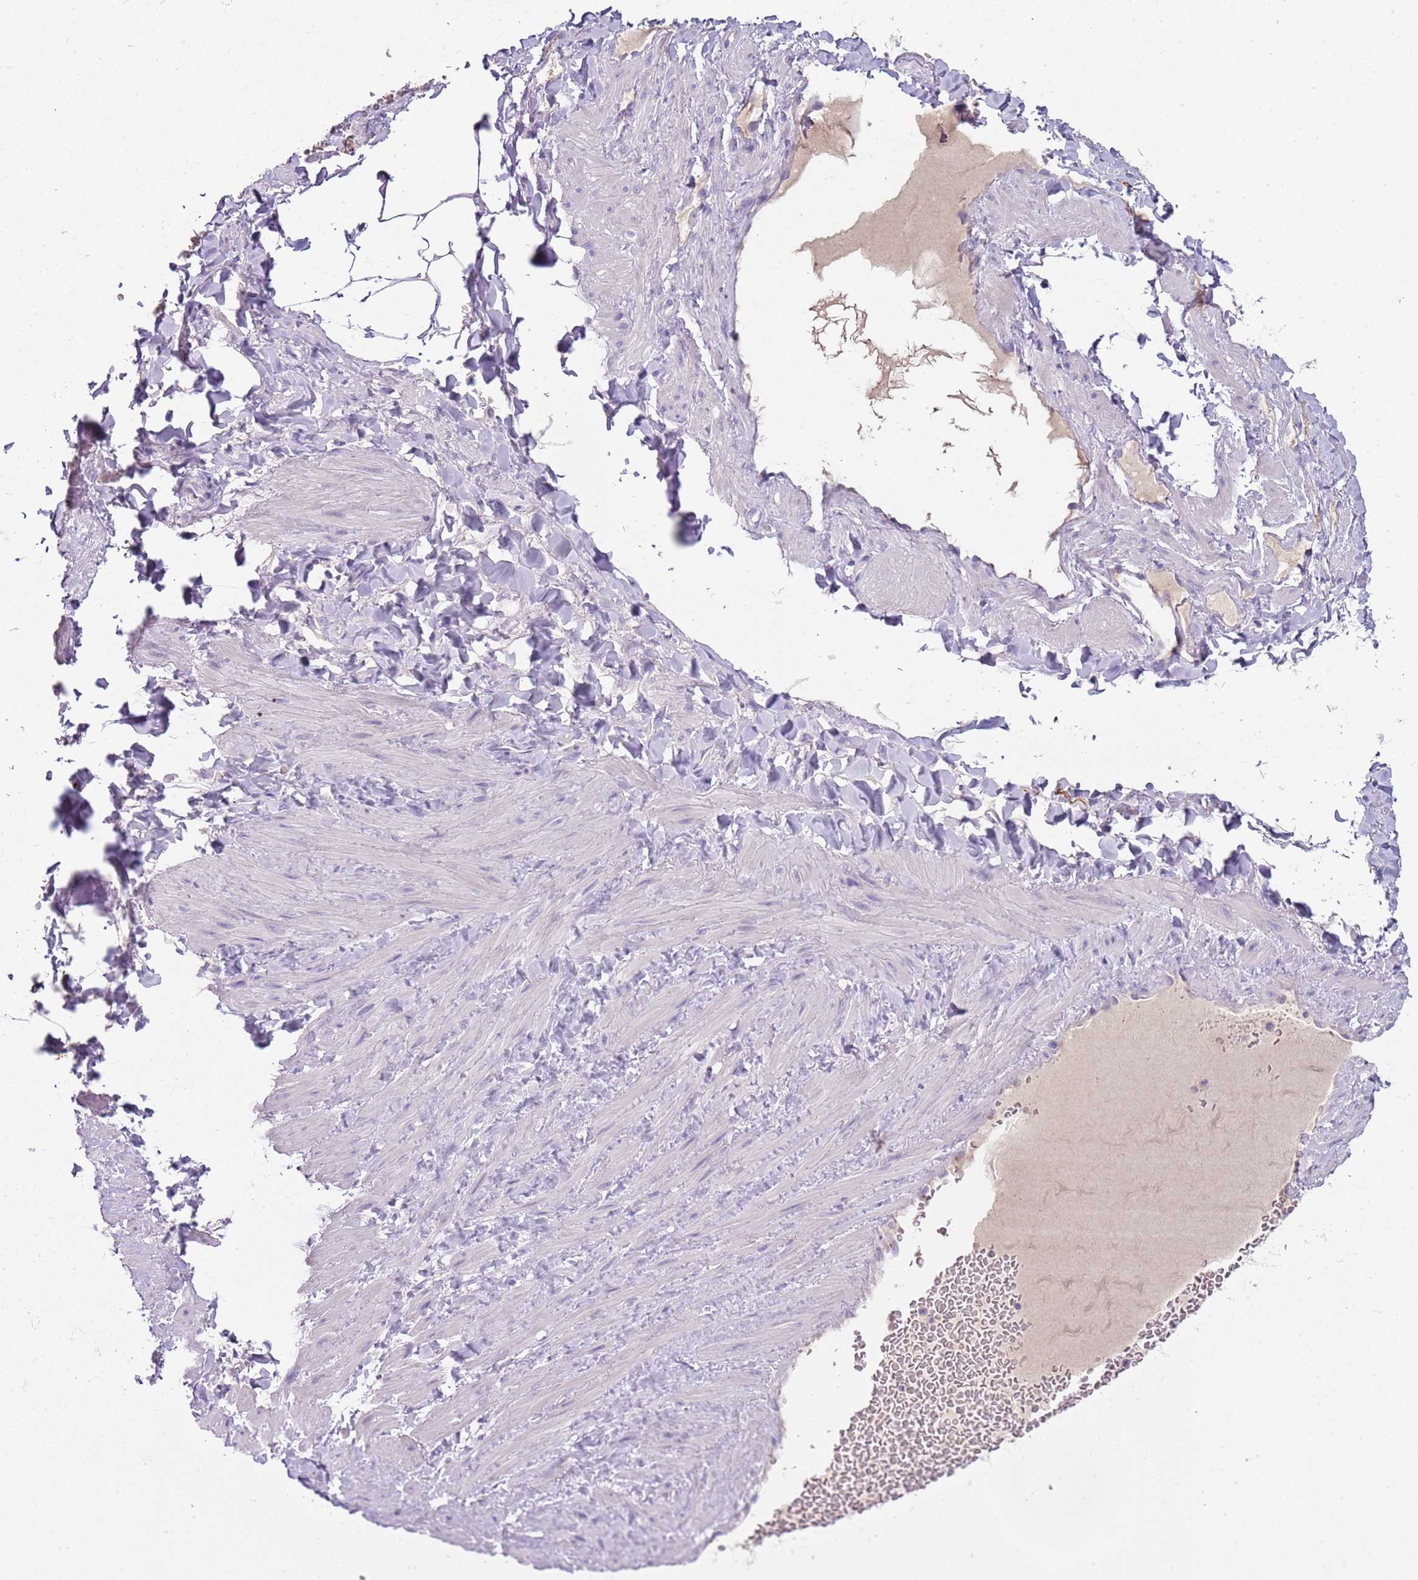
{"staining": {"intensity": "negative", "quantity": "none", "location": "none"}, "tissue": "adipose tissue", "cell_type": "Adipocytes", "image_type": "normal", "snomed": [{"axis": "morphology", "description": "Normal tissue, NOS"}, {"axis": "topography", "description": "Soft tissue"}, {"axis": "topography", "description": "Vascular tissue"}], "caption": "Adipocytes are negative for brown protein staining in benign adipose tissue. Brightfield microscopy of immunohistochemistry stained with DAB (brown) and hematoxylin (blue), captured at high magnification.", "gene": "C2CD3", "patient": {"sex": "male", "age": 54}}